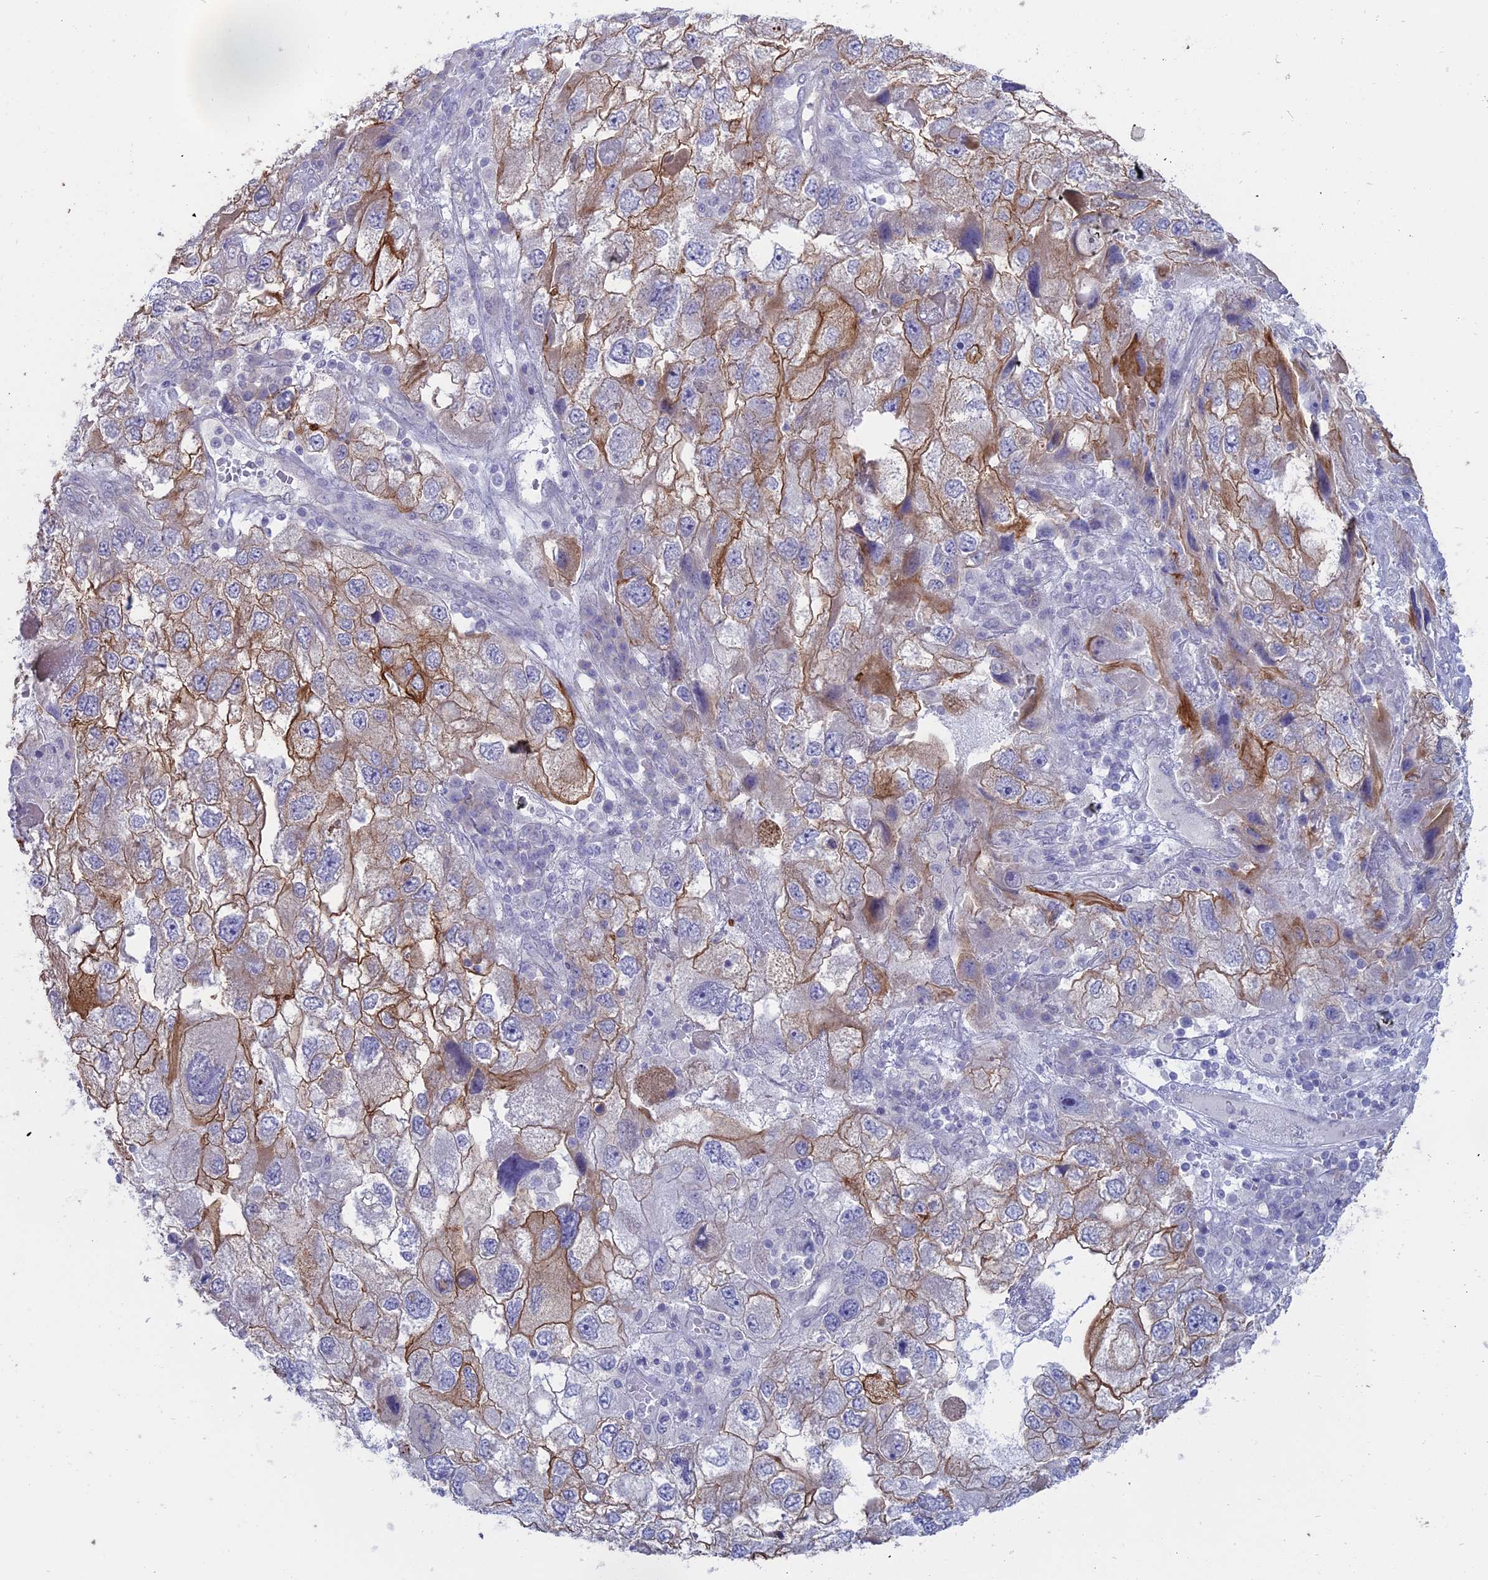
{"staining": {"intensity": "moderate", "quantity": "25%-75%", "location": "cytoplasmic/membranous"}, "tissue": "endometrial cancer", "cell_type": "Tumor cells", "image_type": "cancer", "snomed": [{"axis": "morphology", "description": "Adenocarcinoma, NOS"}, {"axis": "topography", "description": "Endometrium"}], "caption": "Adenocarcinoma (endometrial) stained with DAB (3,3'-diaminobenzidine) immunohistochemistry demonstrates medium levels of moderate cytoplasmic/membranous positivity in about 25%-75% of tumor cells.", "gene": "MYO5B", "patient": {"sex": "female", "age": 49}}